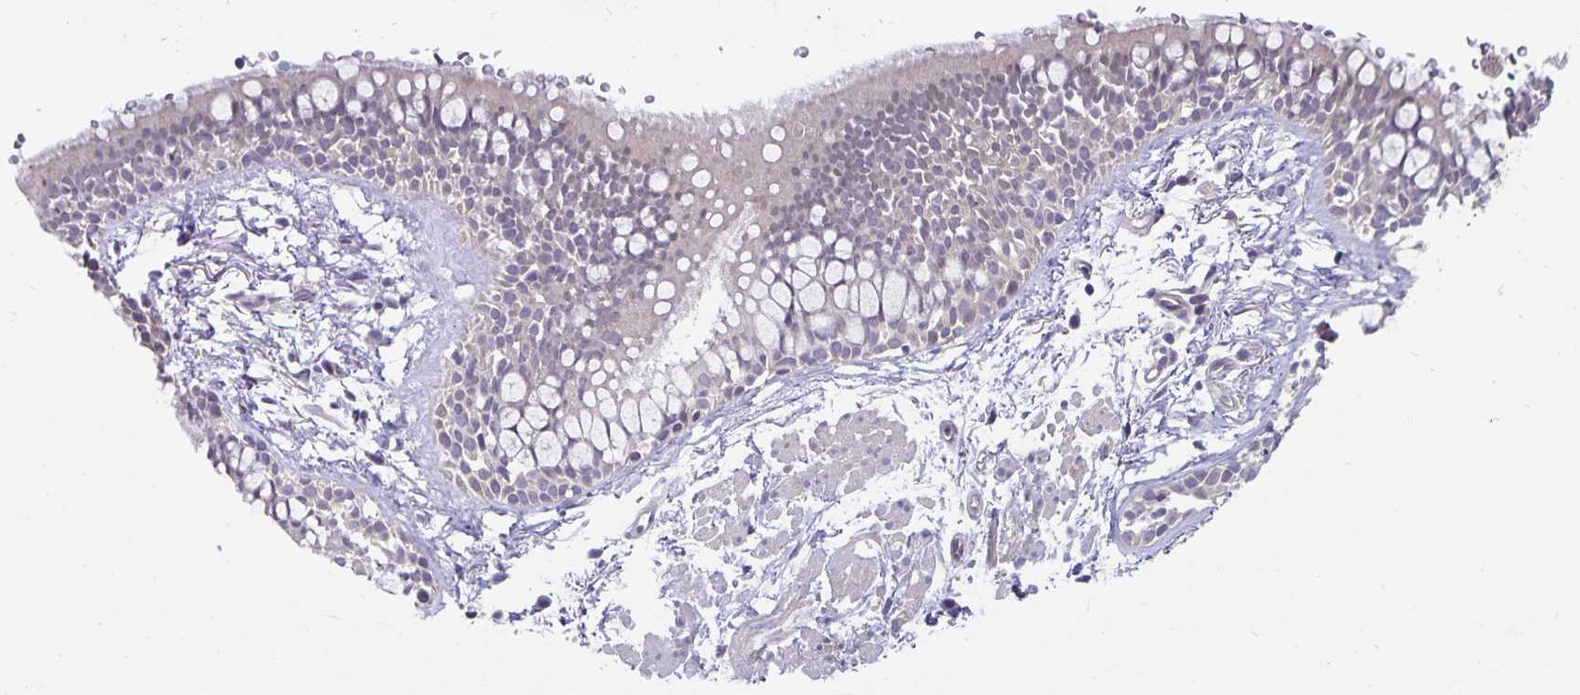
{"staining": {"intensity": "negative", "quantity": "none", "location": "none"}, "tissue": "bronchus", "cell_type": "Respiratory epithelial cells", "image_type": "normal", "snomed": [{"axis": "morphology", "description": "Normal tissue, NOS"}, {"axis": "topography", "description": "Lymph node"}, {"axis": "topography", "description": "Cartilage tissue"}, {"axis": "topography", "description": "Bronchus"}], "caption": "This is an IHC micrograph of unremarkable human bronchus. There is no expression in respiratory epithelial cells.", "gene": "CDKN2B", "patient": {"sex": "female", "age": 70}}